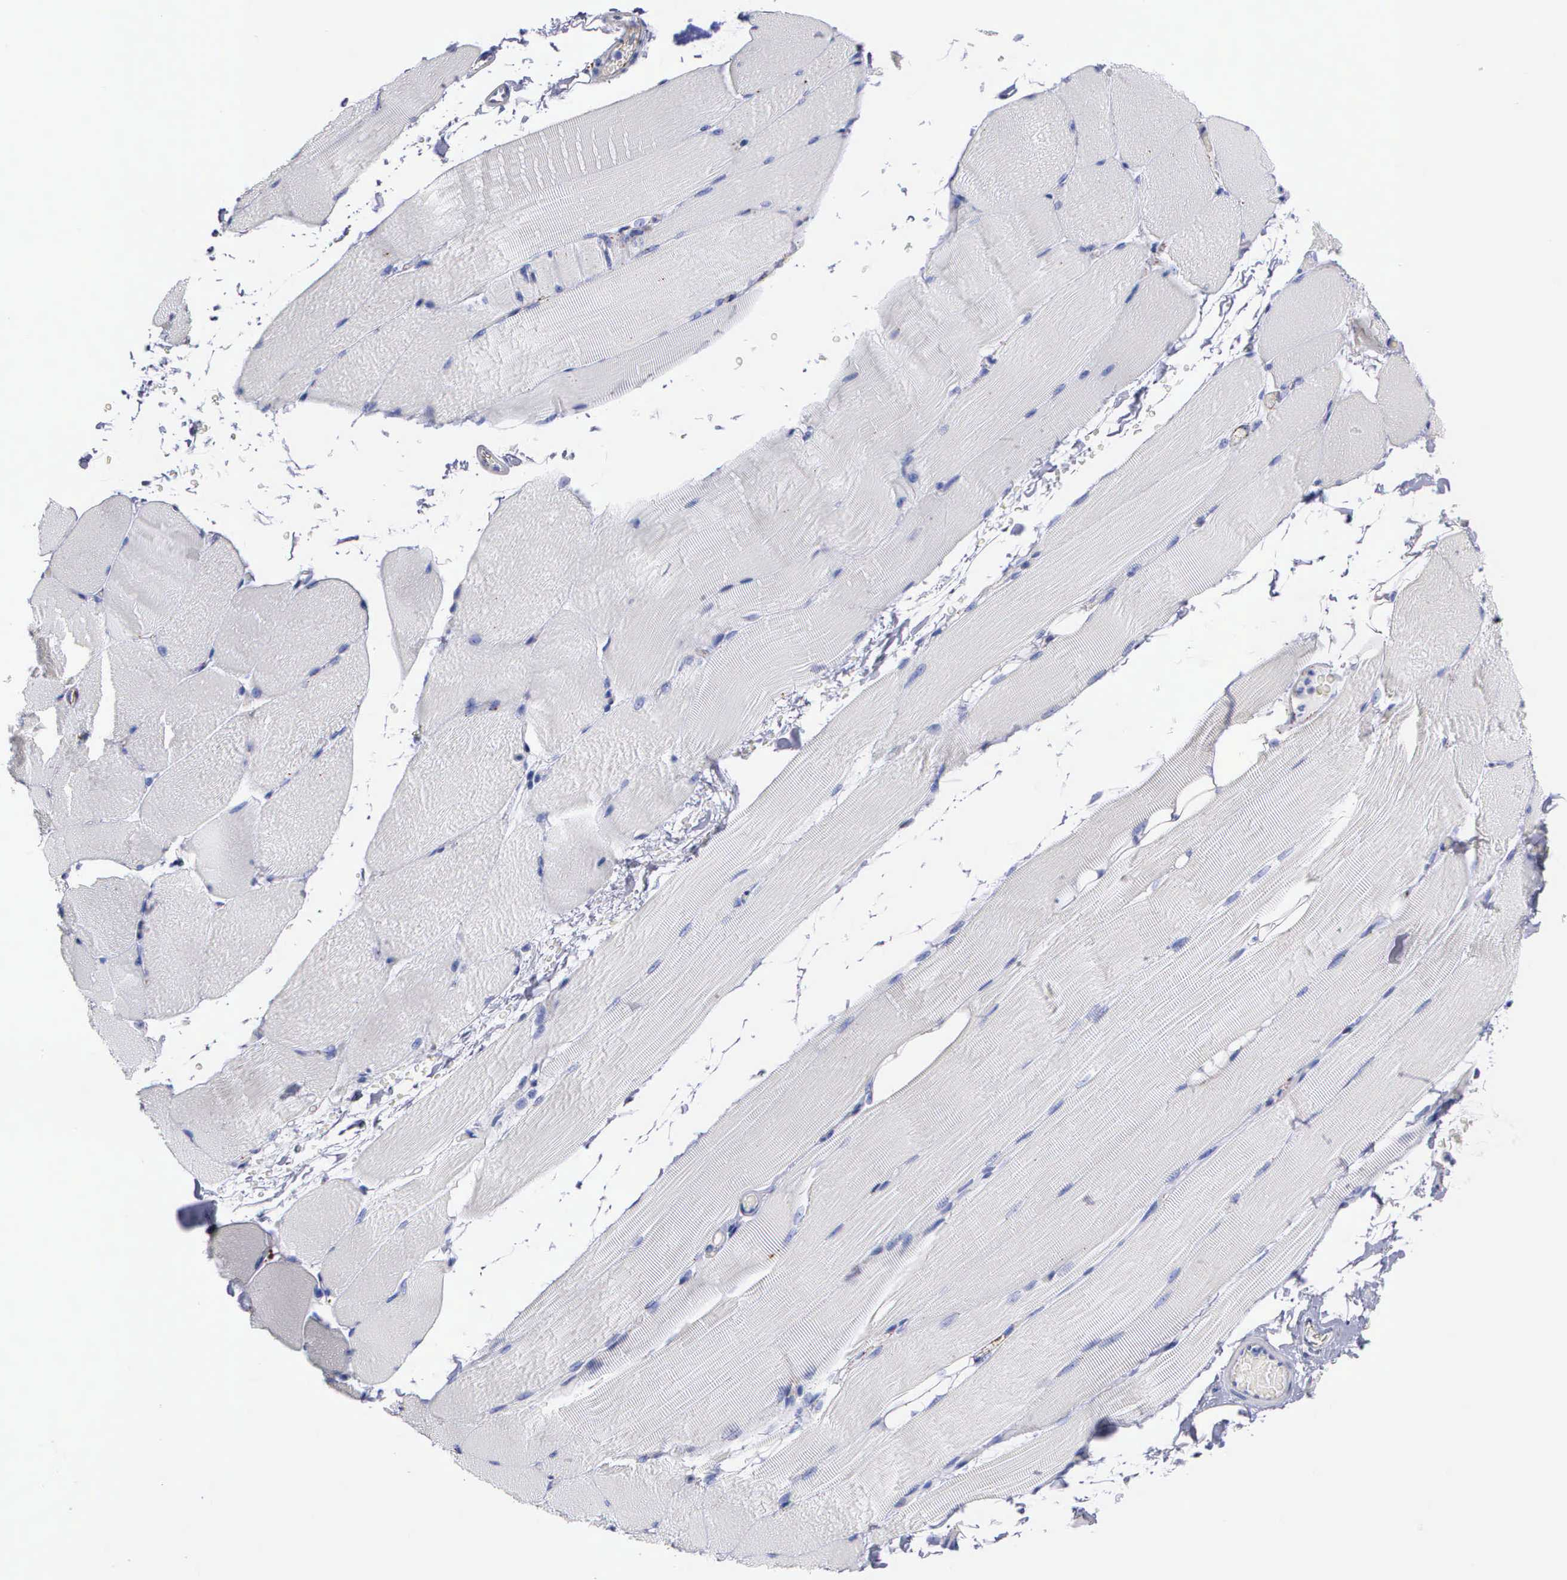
{"staining": {"intensity": "negative", "quantity": "none", "location": "none"}, "tissue": "skeletal muscle", "cell_type": "Myocytes", "image_type": "normal", "snomed": [{"axis": "morphology", "description": "Normal tissue, NOS"}, {"axis": "topography", "description": "Skeletal muscle"}, {"axis": "topography", "description": "Parathyroid gland"}], "caption": "Immunohistochemistry (IHC) of normal human skeletal muscle displays no expression in myocytes.", "gene": "CTSL", "patient": {"sex": "female", "age": 37}}